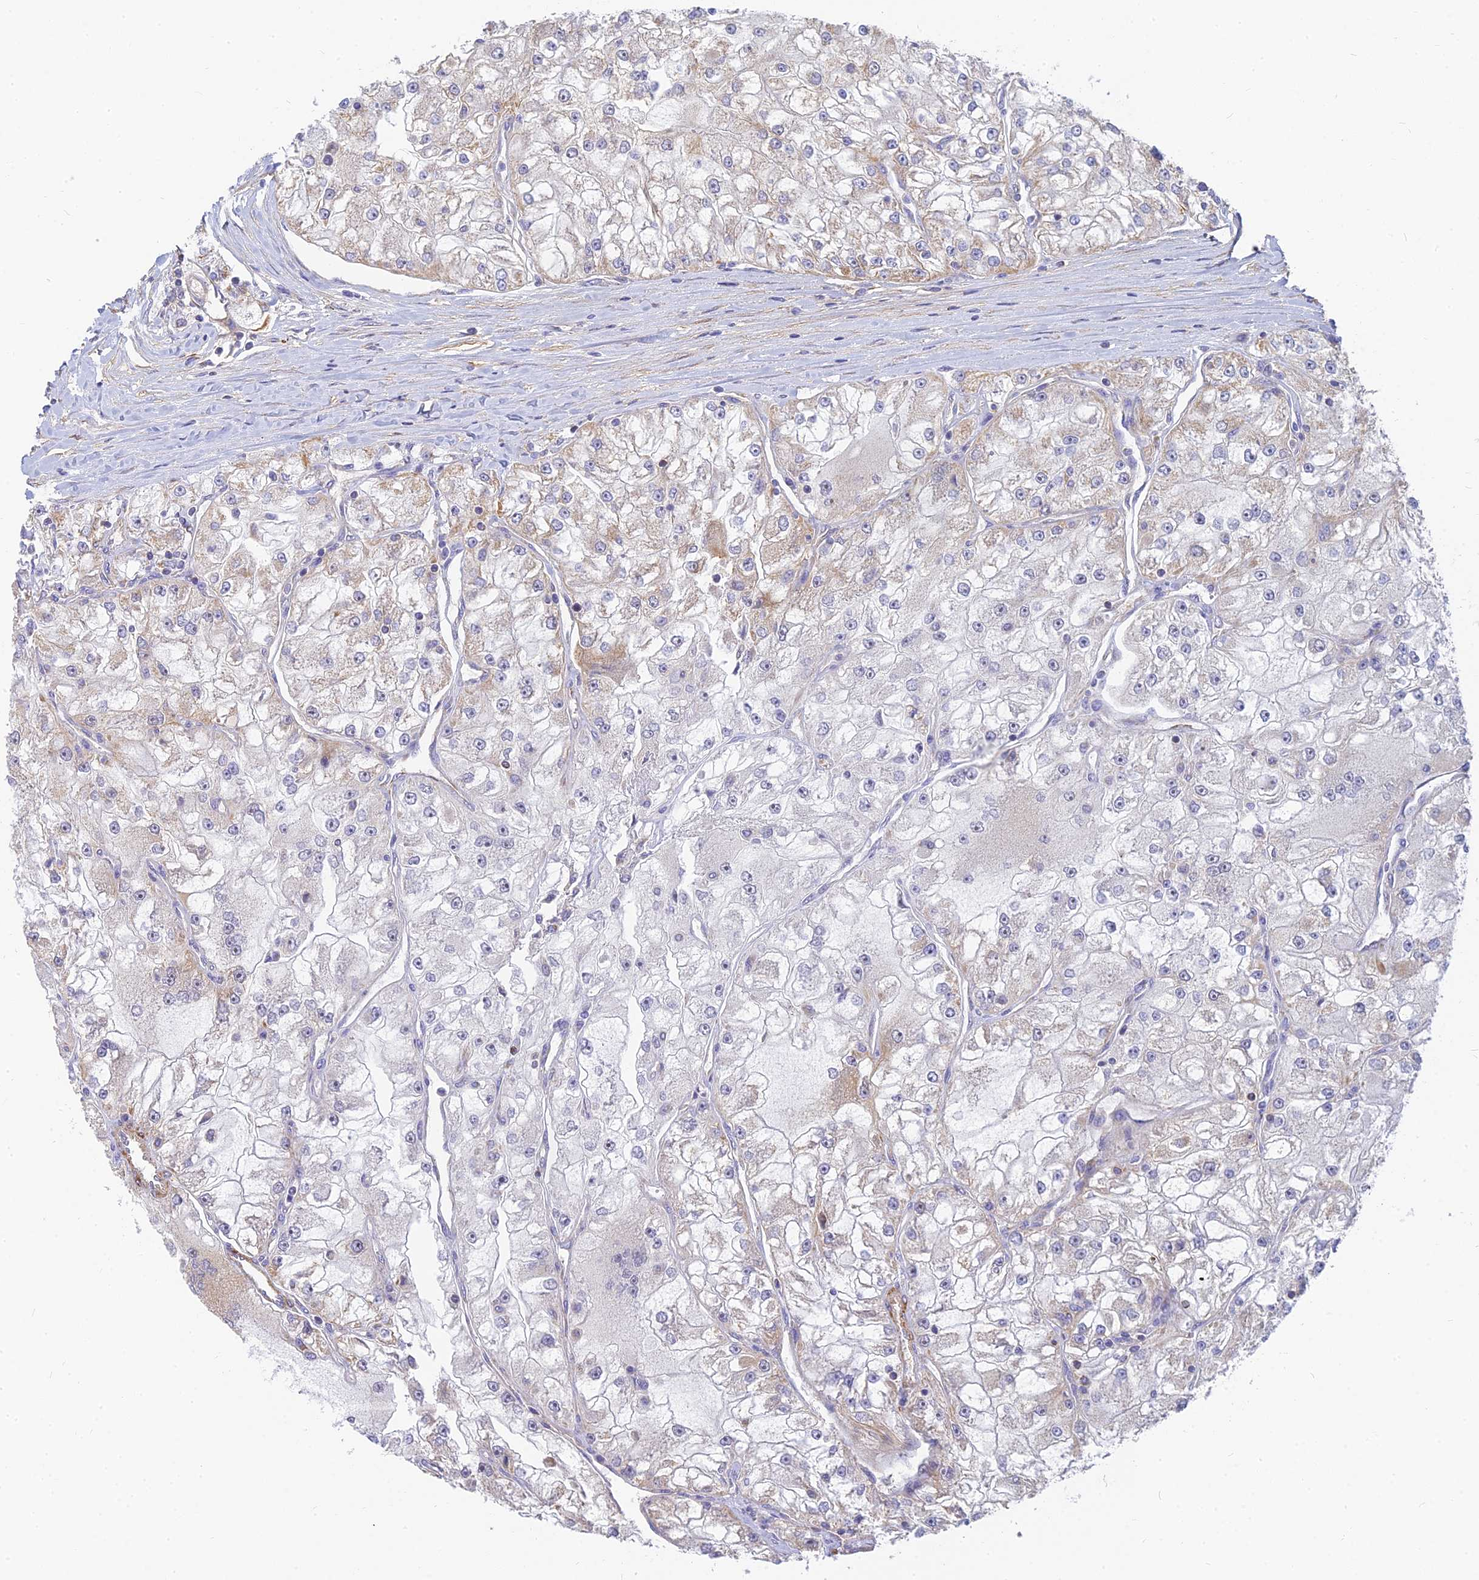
{"staining": {"intensity": "weak", "quantity": "<25%", "location": "cytoplasmic/membranous"}, "tissue": "renal cancer", "cell_type": "Tumor cells", "image_type": "cancer", "snomed": [{"axis": "morphology", "description": "Adenocarcinoma, NOS"}, {"axis": "topography", "description": "Kidney"}], "caption": "This is an IHC photomicrograph of human adenocarcinoma (renal). There is no expression in tumor cells.", "gene": "MRPL15", "patient": {"sex": "female", "age": 72}}